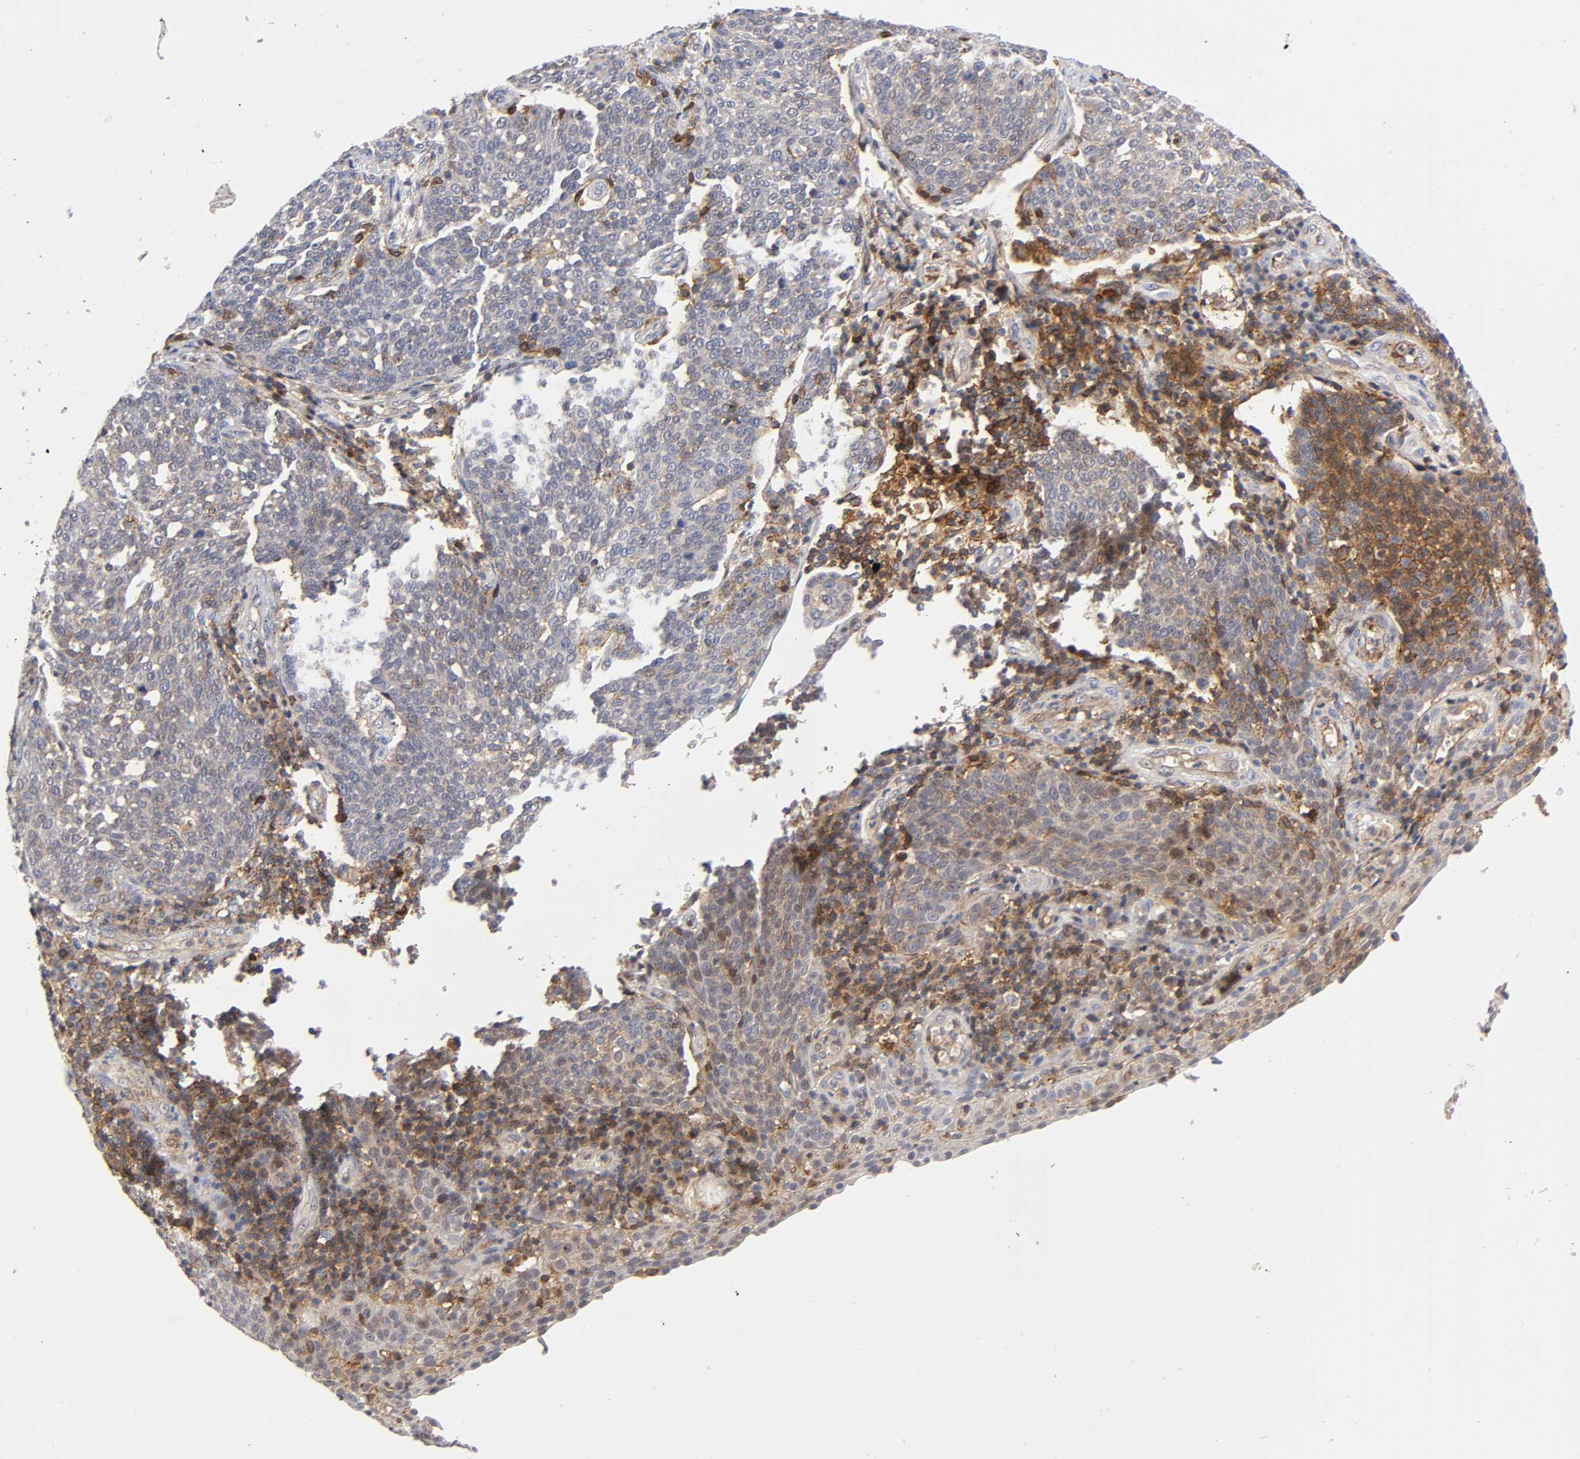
{"staining": {"intensity": "moderate", "quantity": "25%-75%", "location": "cytoplasmic/membranous"}, "tissue": "cervical cancer", "cell_type": "Tumor cells", "image_type": "cancer", "snomed": [{"axis": "morphology", "description": "Squamous cell carcinoma, NOS"}, {"axis": "topography", "description": "Cervix"}], "caption": "An immunohistochemistry (IHC) histopathology image of neoplastic tissue is shown. Protein staining in brown labels moderate cytoplasmic/membranous positivity in cervical squamous cell carcinoma within tumor cells. The staining was performed using DAB, with brown indicating positive protein expression. Nuclei are stained blue with hematoxylin.", "gene": "ANXA7", "patient": {"sex": "female", "age": 34}}